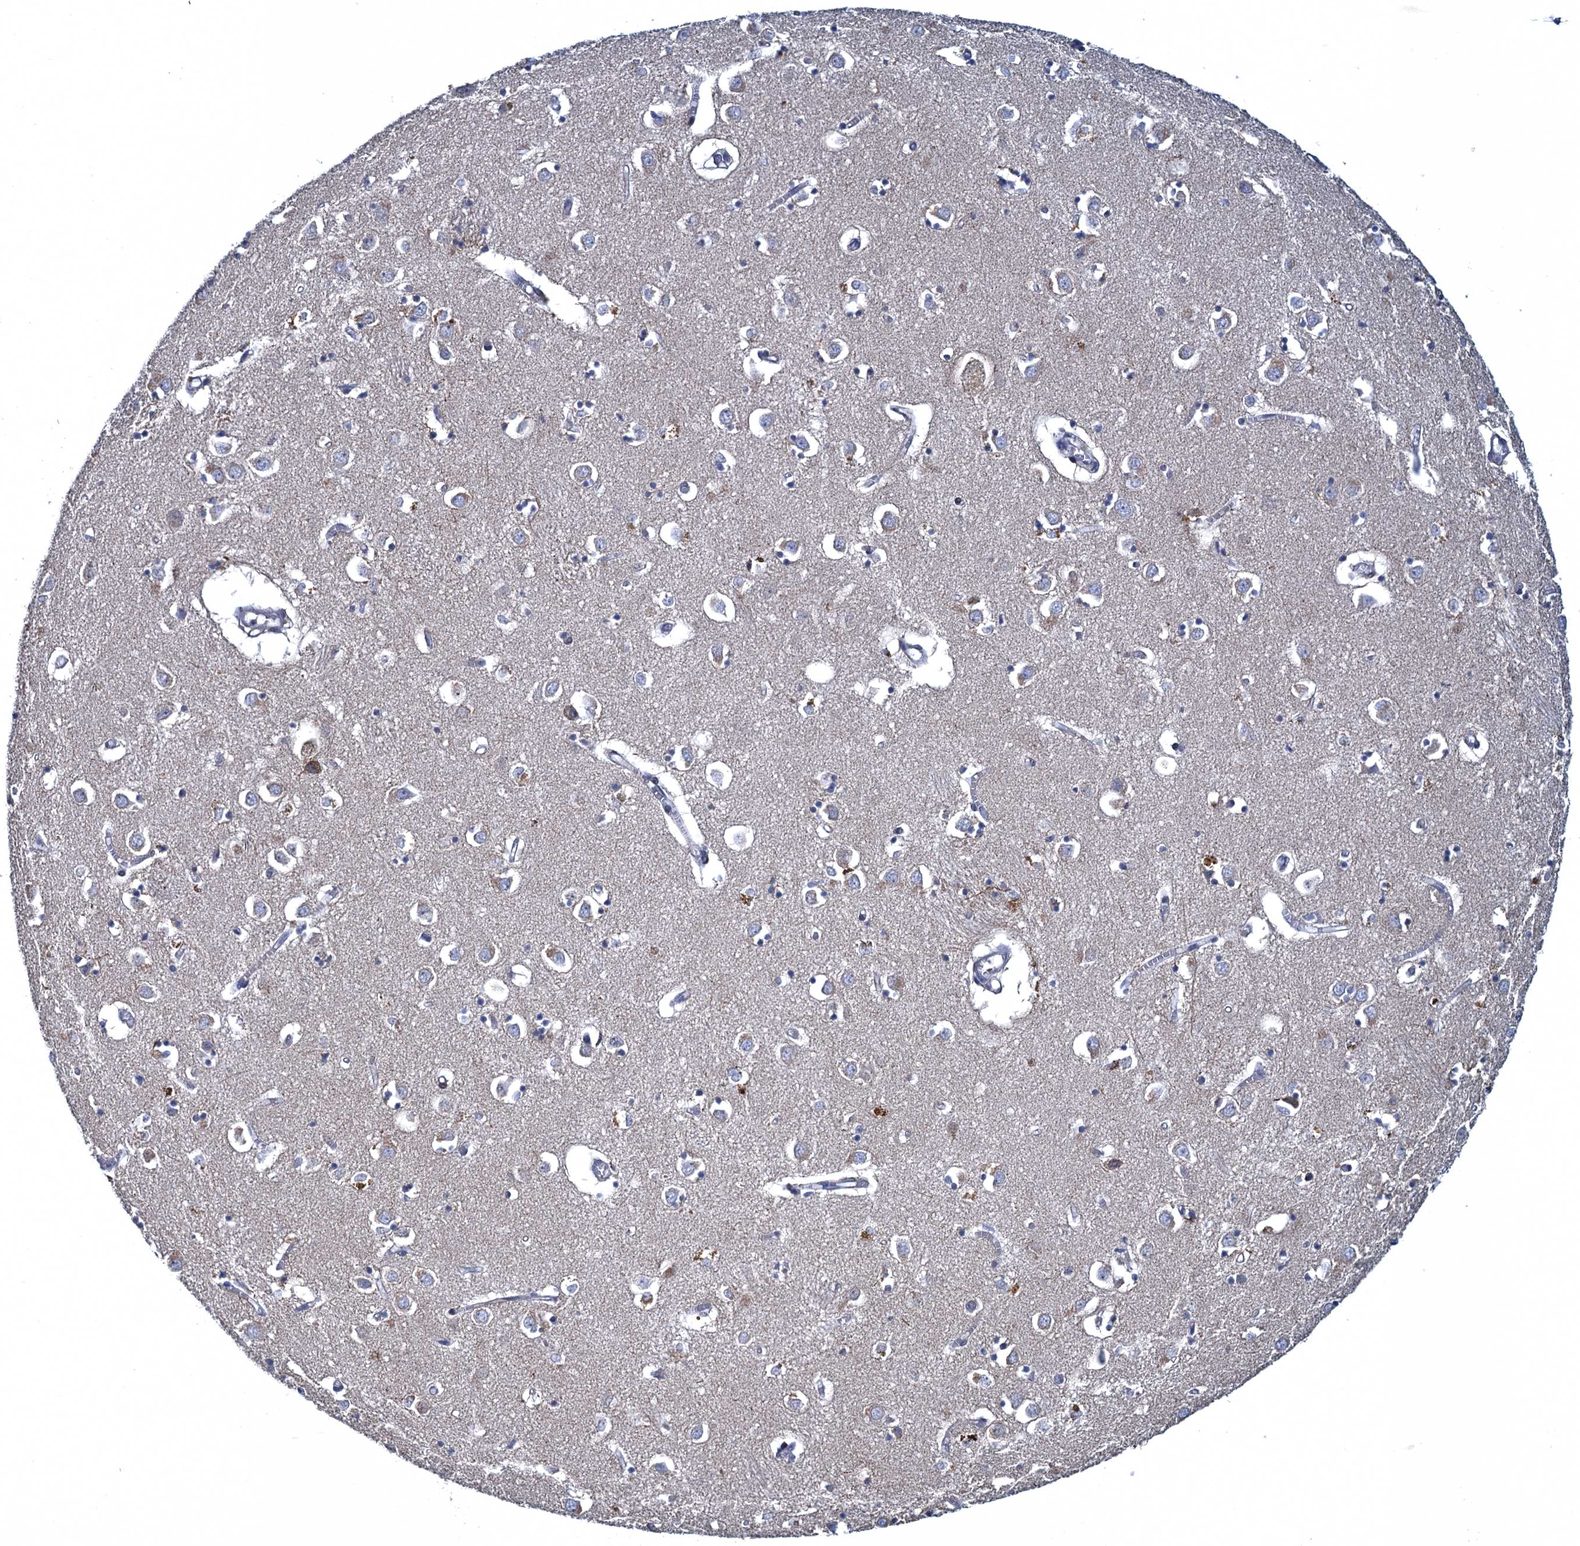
{"staining": {"intensity": "weak", "quantity": "<25%", "location": "cytoplasmic/membranous"}, "tissue": "caudate", "cell_type": "Glial cells", "image_type": "normal", "snomed": [{"axis": "morphology", "description": "Normal tissue, NOS"}, {"axis": "topography", "description": "Lateral ventricle wall"}], "caption": "DAB immunohistochemical staining of benign caudate exhibits no significant staining in glial cells. Nuclei are stained in blue.", "gene": "ATOSA", "patient": {"sex": "male", "age": 70}}